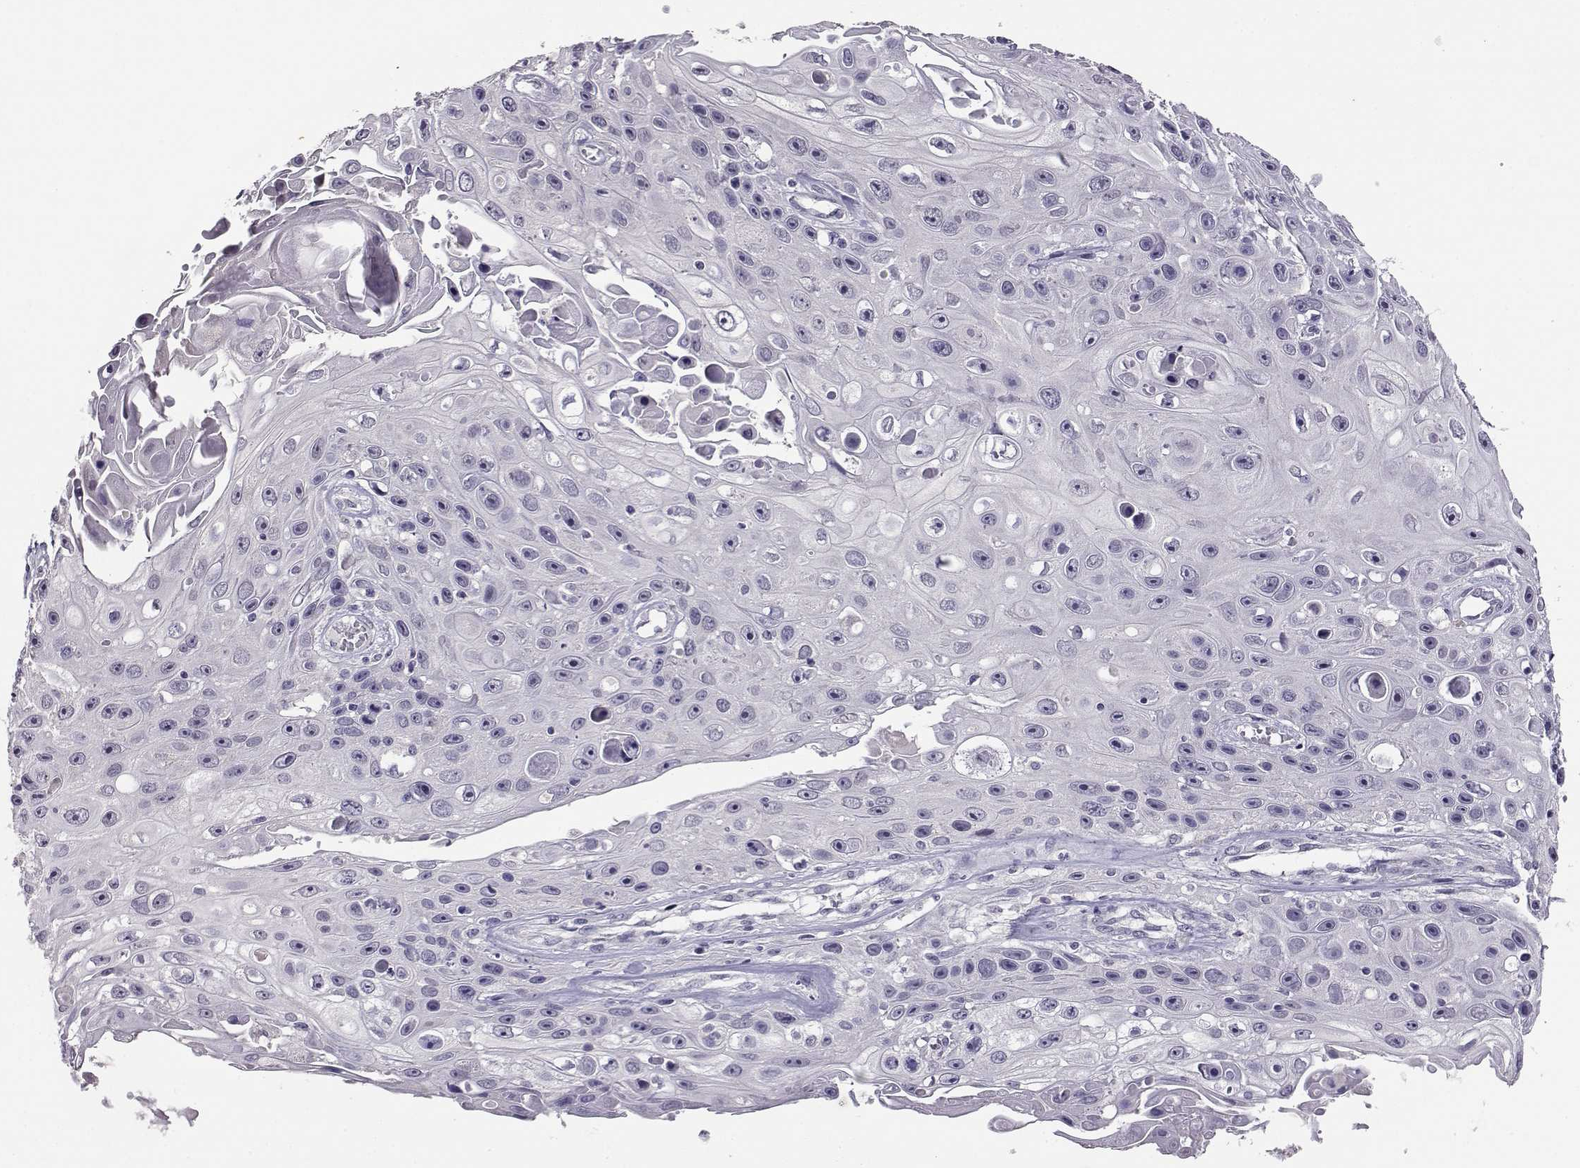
{"staining": {"intensity": "negative", "quantity": "none", "location": "none"}, "tissue": "skin cancer", "cell_type": "Tumor cells", "image_type": "cancer", "snomed": [{"axis": "morphology", "description": "Squamous cell carcinoma, NOS"}, {"axis": "topography", "description": "Skin"}], "caption": "Immunohistochemistry (IHC) image of skin cancer (squamous cell carcinoma) stained for a protein (brown), which shows no expression in tumor cells. Brightfield microscopy of IHC stained with DAB (3,3'-diaminobenzidine) (brown) and hematoxylin (blue), captured at high magnification.", "gene": "RHOXF2", "patient": {"sex": "male", "age": 82}}